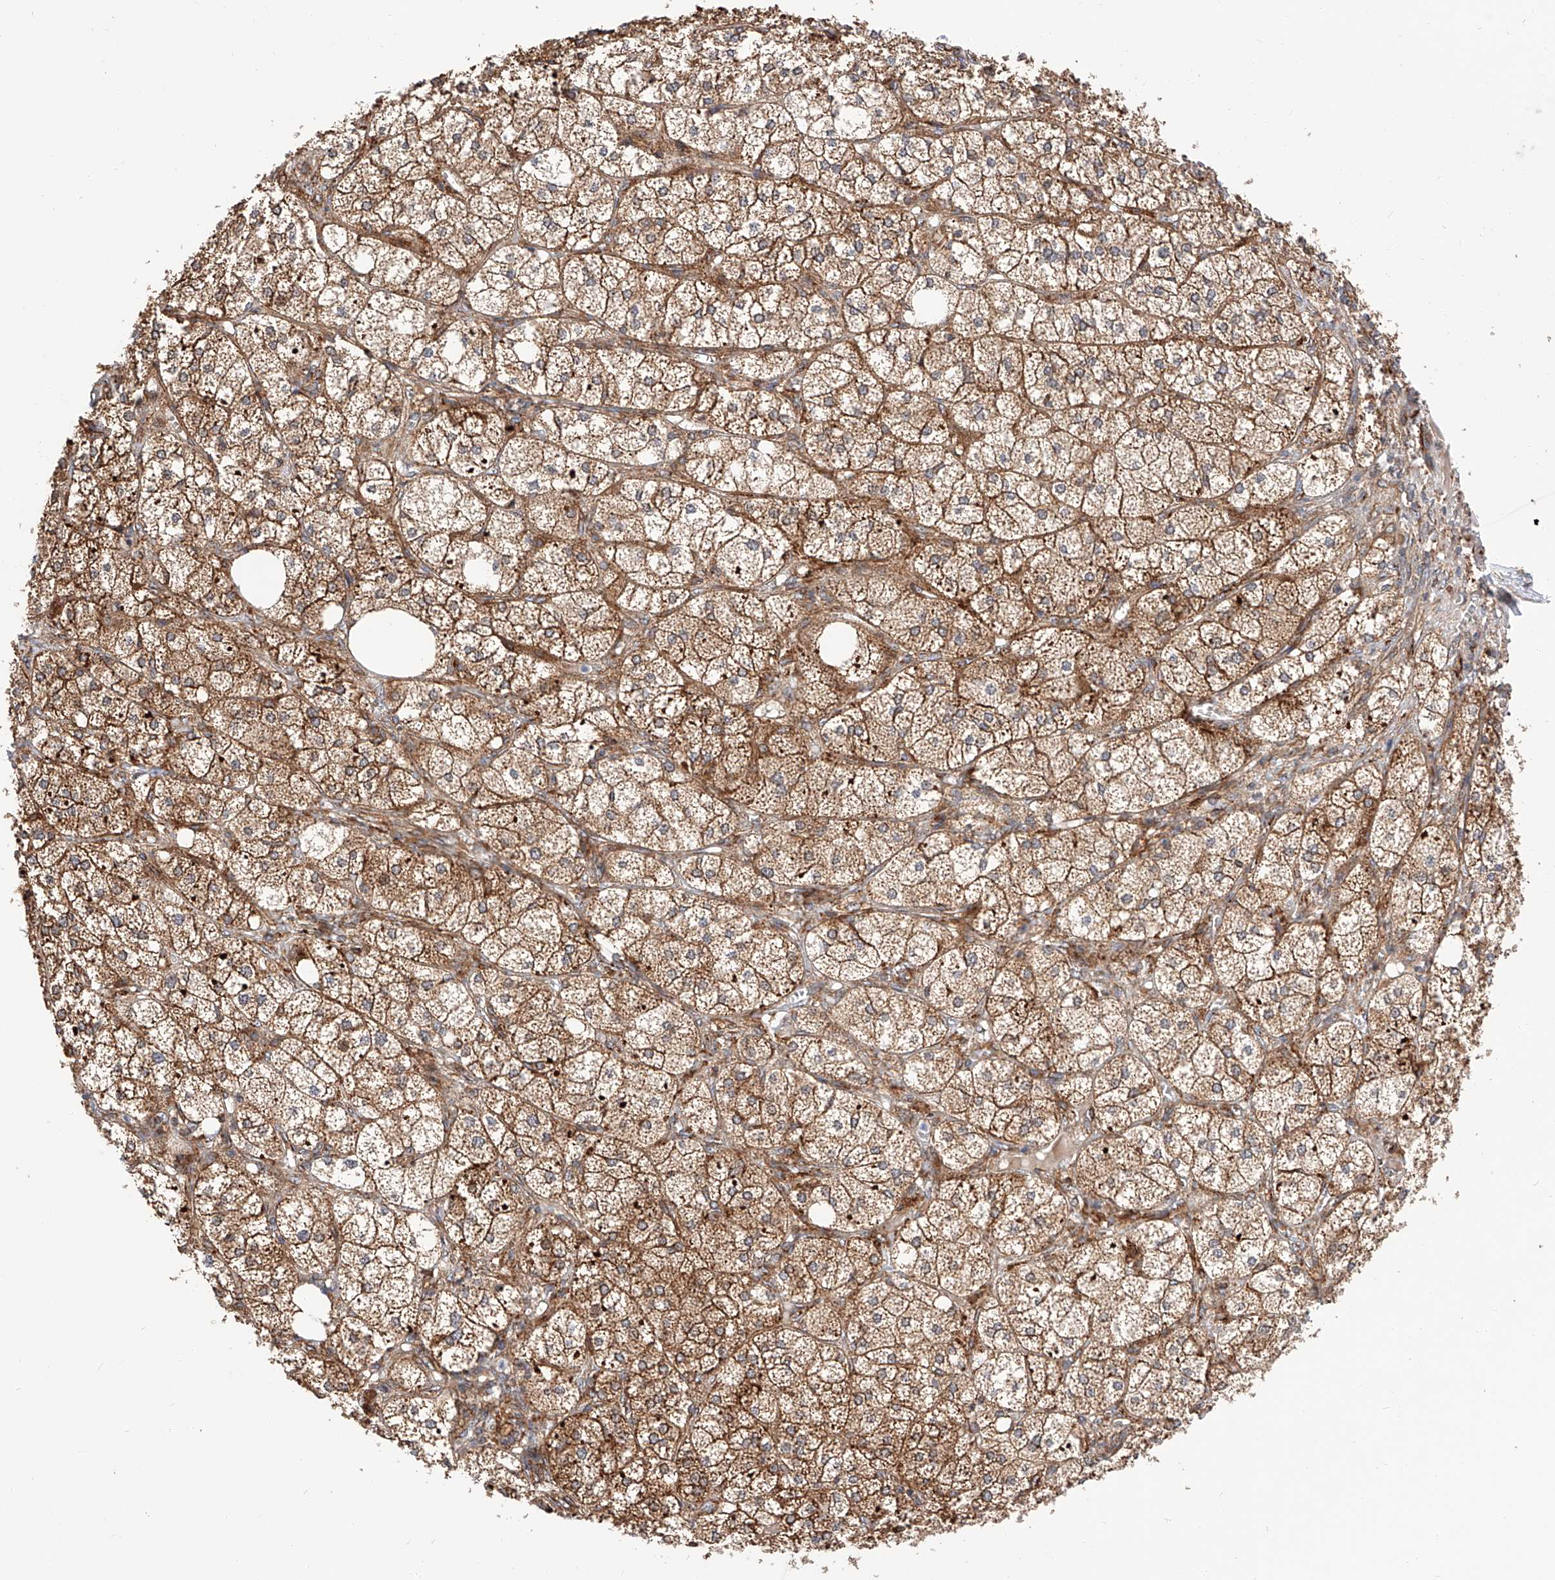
{"staining": {"intensity": "strong", "quantity": ">75%", "location": "cytoplasmic/membranous"}, "tissue": "adrenal gland", "cell_type": "Glandular cells", "image_type": "normal", "snomed": [{"axis": "morphology", "description": "Normal tissue, NOS"}, {"axis": "topography", "description": "Adrenal gland"}], "caption": "Adrenal gland stained with DAB (3,3'-diaminobenzidine) immunohistochemistry (IHC) reveals high levels of strong cytoplasmic/membranous staining in approximately >75% of glandular cells.", "gene": "ISCA2", "patient": {"sex": "female", "age": 61}}